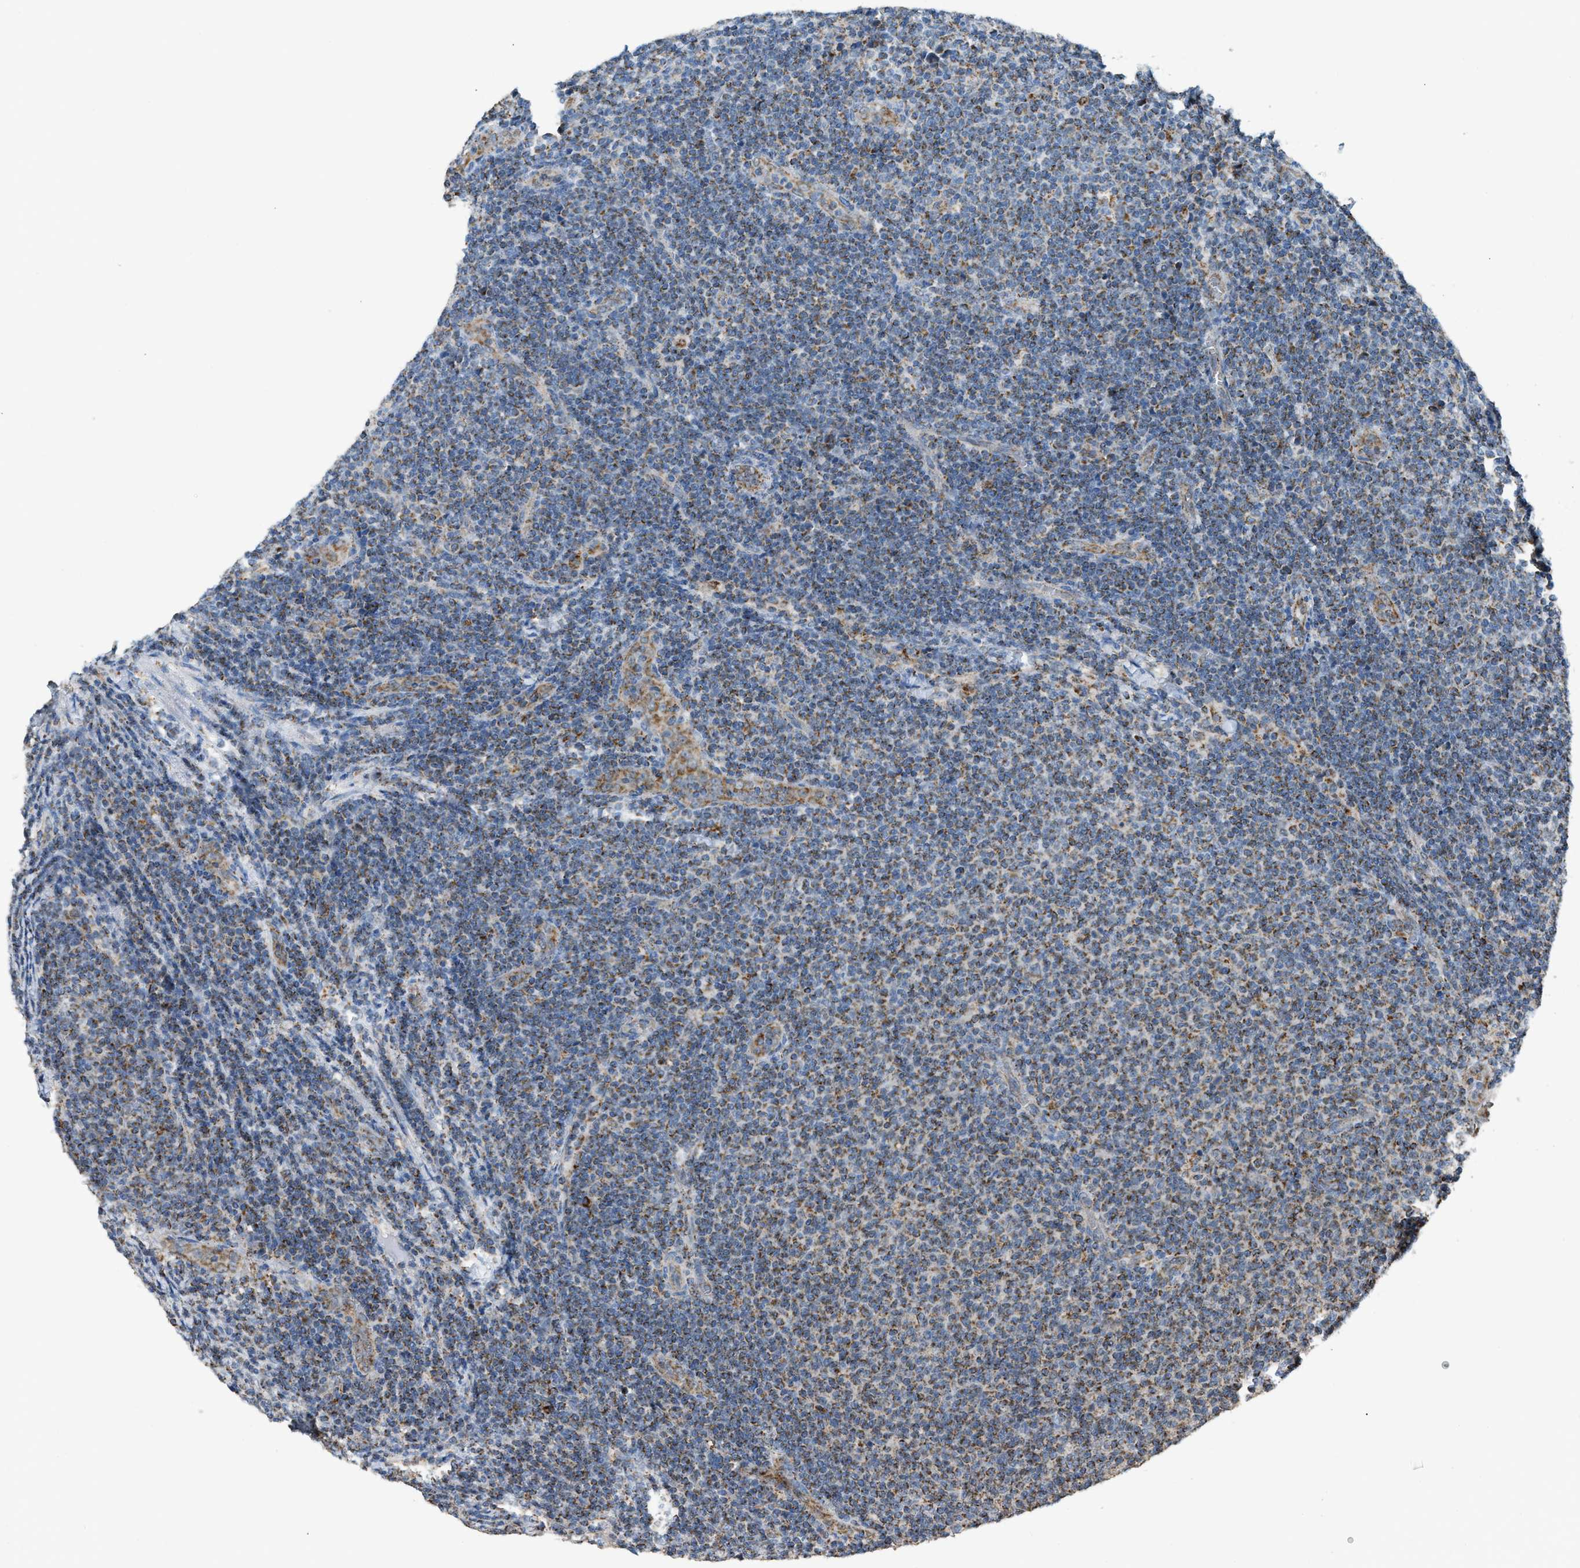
{"staining": {"intensity": "moderate", "quantity": "25%-75%", "location": "cytoplasmic/membranous"}, "tissue": "lymphoma", "cell_type": "Tumor cells", "image_type": "cancer", "snomed": [{"axis": "morphology", "description": "Malignant lymphoma, non-Hodgkin's type, Low grade"}, {"axis": "topography", "description": "Lymph node"}], "caption": "Malignant lymphoma, non-Hodgkin's type (low-grade) stained for a protein displays moderate cytoplasmic/membranous positivity in tumor cells. The staining was performed using DAB, with brown indicating positive protein expression. Nuclei are stained blue with hematoxylin.", "gene": "ETFB", "patient": {"sex": "male", "age": 66}}